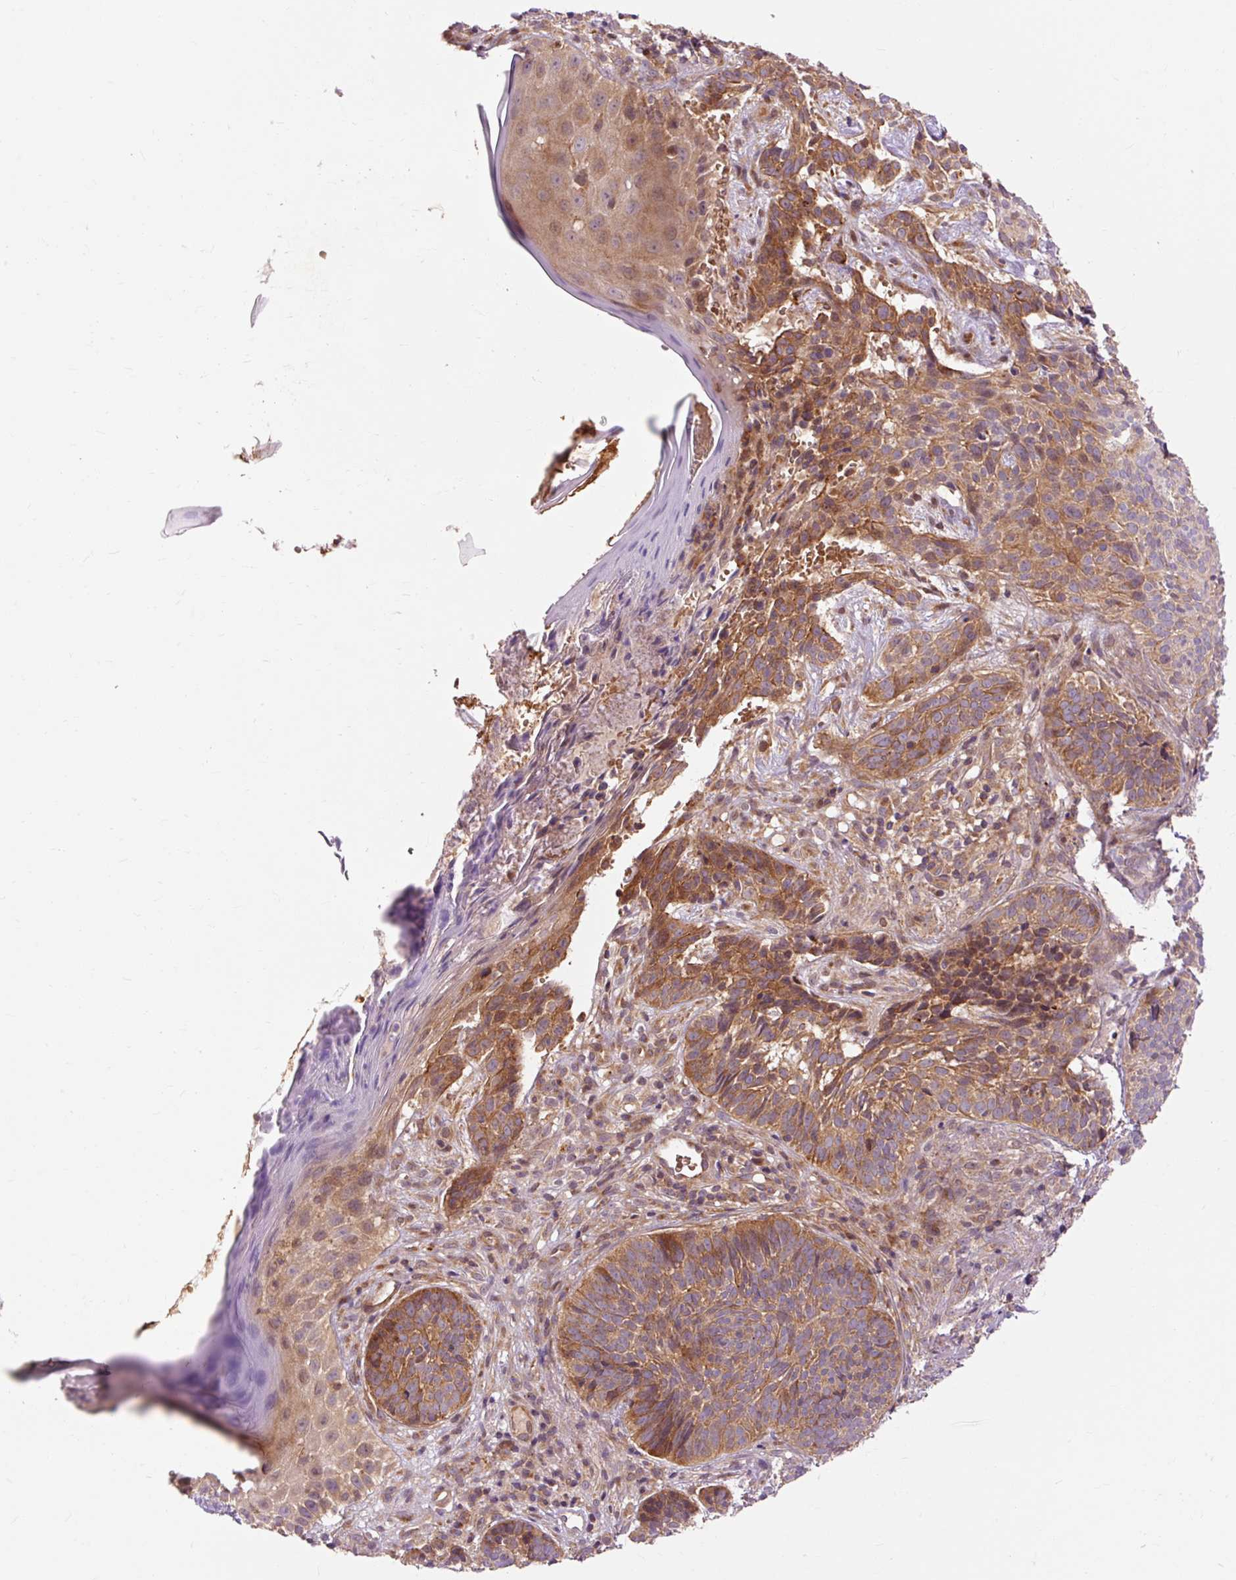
{"staining": {"intensity": "moderate", "quantity": ">75%", "location": "cytoplasmic/membranous"}, "tissue": "skin cancer", "cell_type": "Tumor cells", "image_type": "cancer", "snomed": [{"axis": "morphology", "description": "Basal cell carcinoma"}, {"axis": "topography", "description": "Skin"}], "caption": "Skin basal cell carcinoma stained with a protein marker shows moderate staining in tumor cells.", "gene": "RIPOR3", "patient": {"sex": "male", "age": 70}}